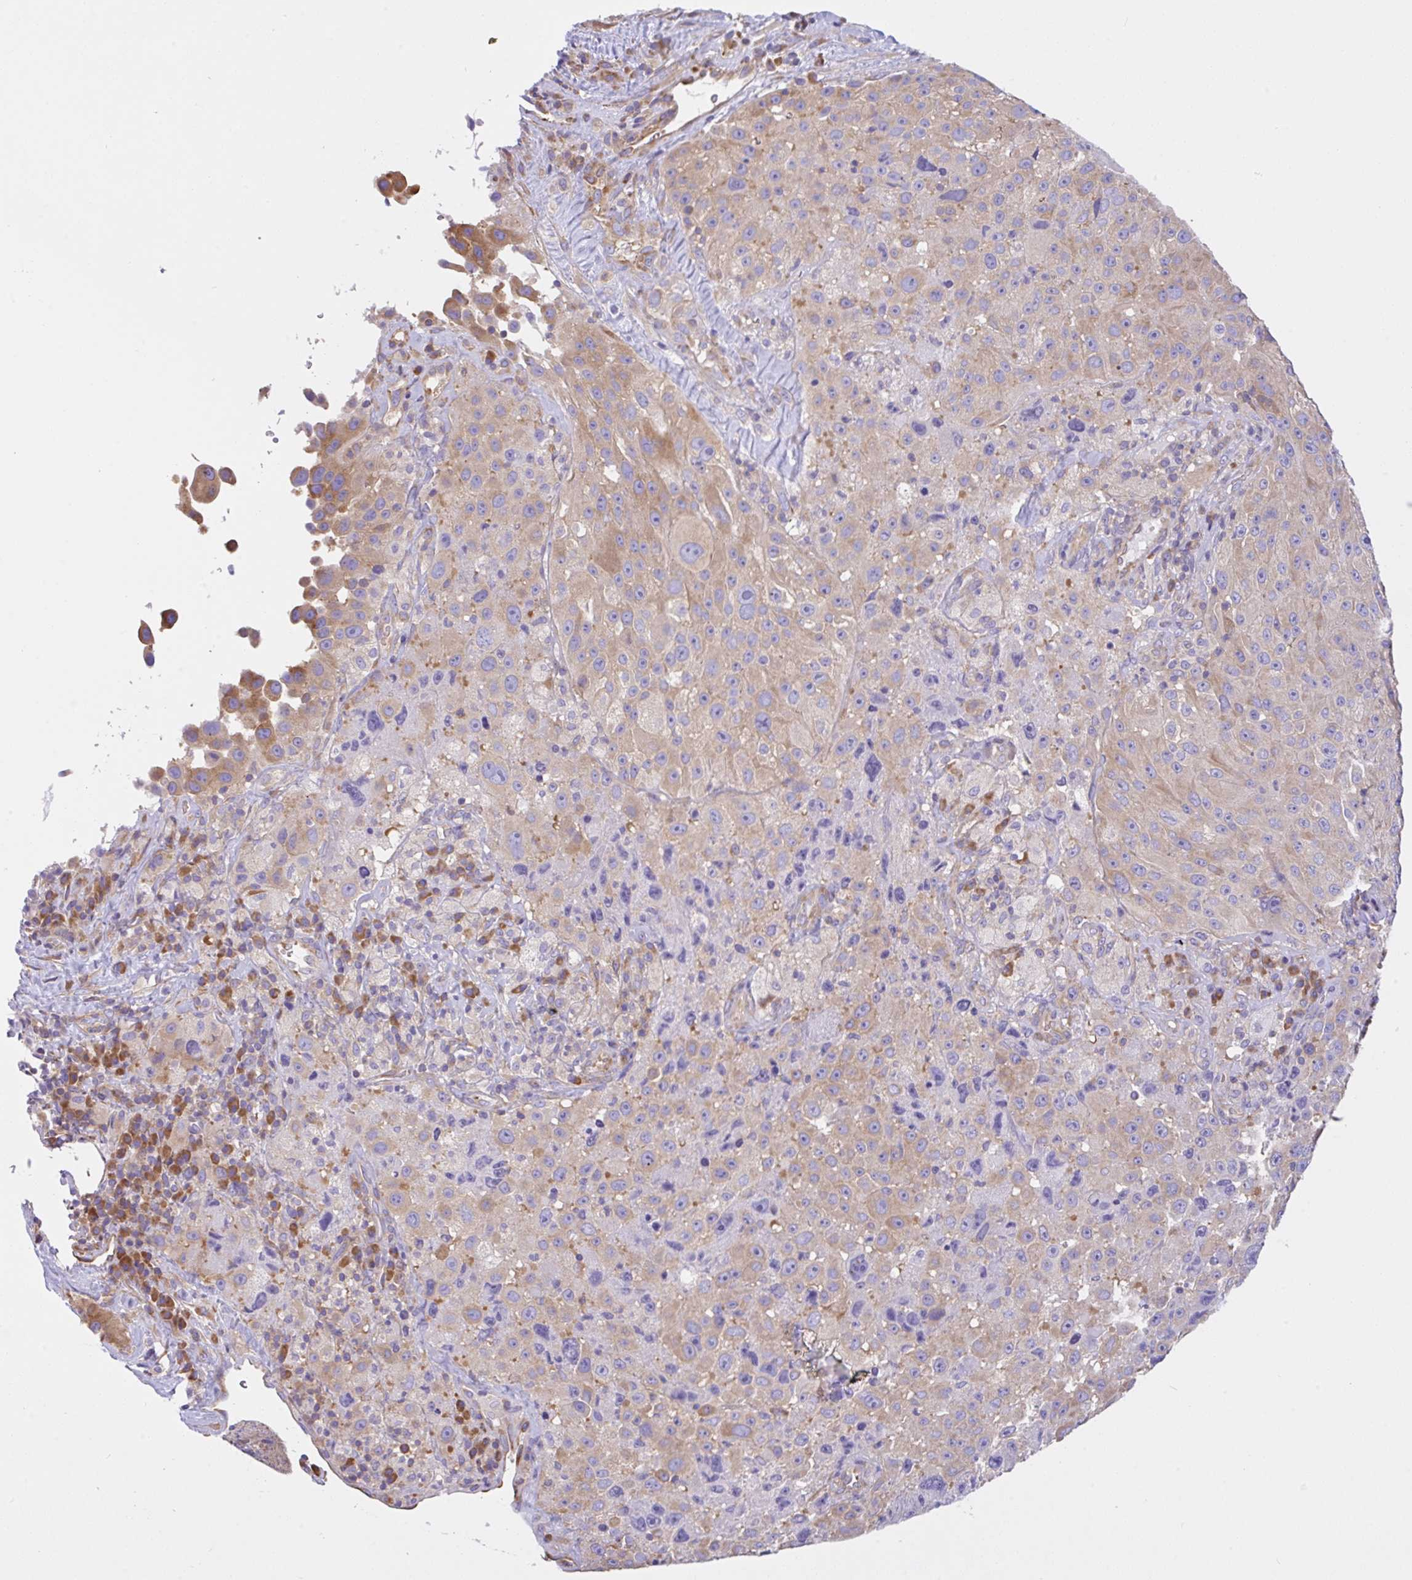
{"staining": {"intensity": "weak", "quantity": "25%-75%", "location": "cytoplasmic/membranous"}, "tissue": "melanoma", "cell_type": "Tumor cells", "image_type": "cancer", "snomed": [{"axis": "morphology", "description": "Malignant melanoma, Metastatic site"}, {"axis": "topography", "description": "Lymph node"}], "caption": "A low amount of weak cytoplasmic/membranous expression is identified in approximately 25%-75% of tumor cells in malignant melanoma (metastatic site) tissue. The staining was performed using DAB (3,3'-diaminobenzidine) to visualize the protein expression in brown, while the nuclei were stained in blue with hematoxylin (Magnification: 20x).", "gene": "GFPT2", "patient": {"sex": "male", "age": 62}}